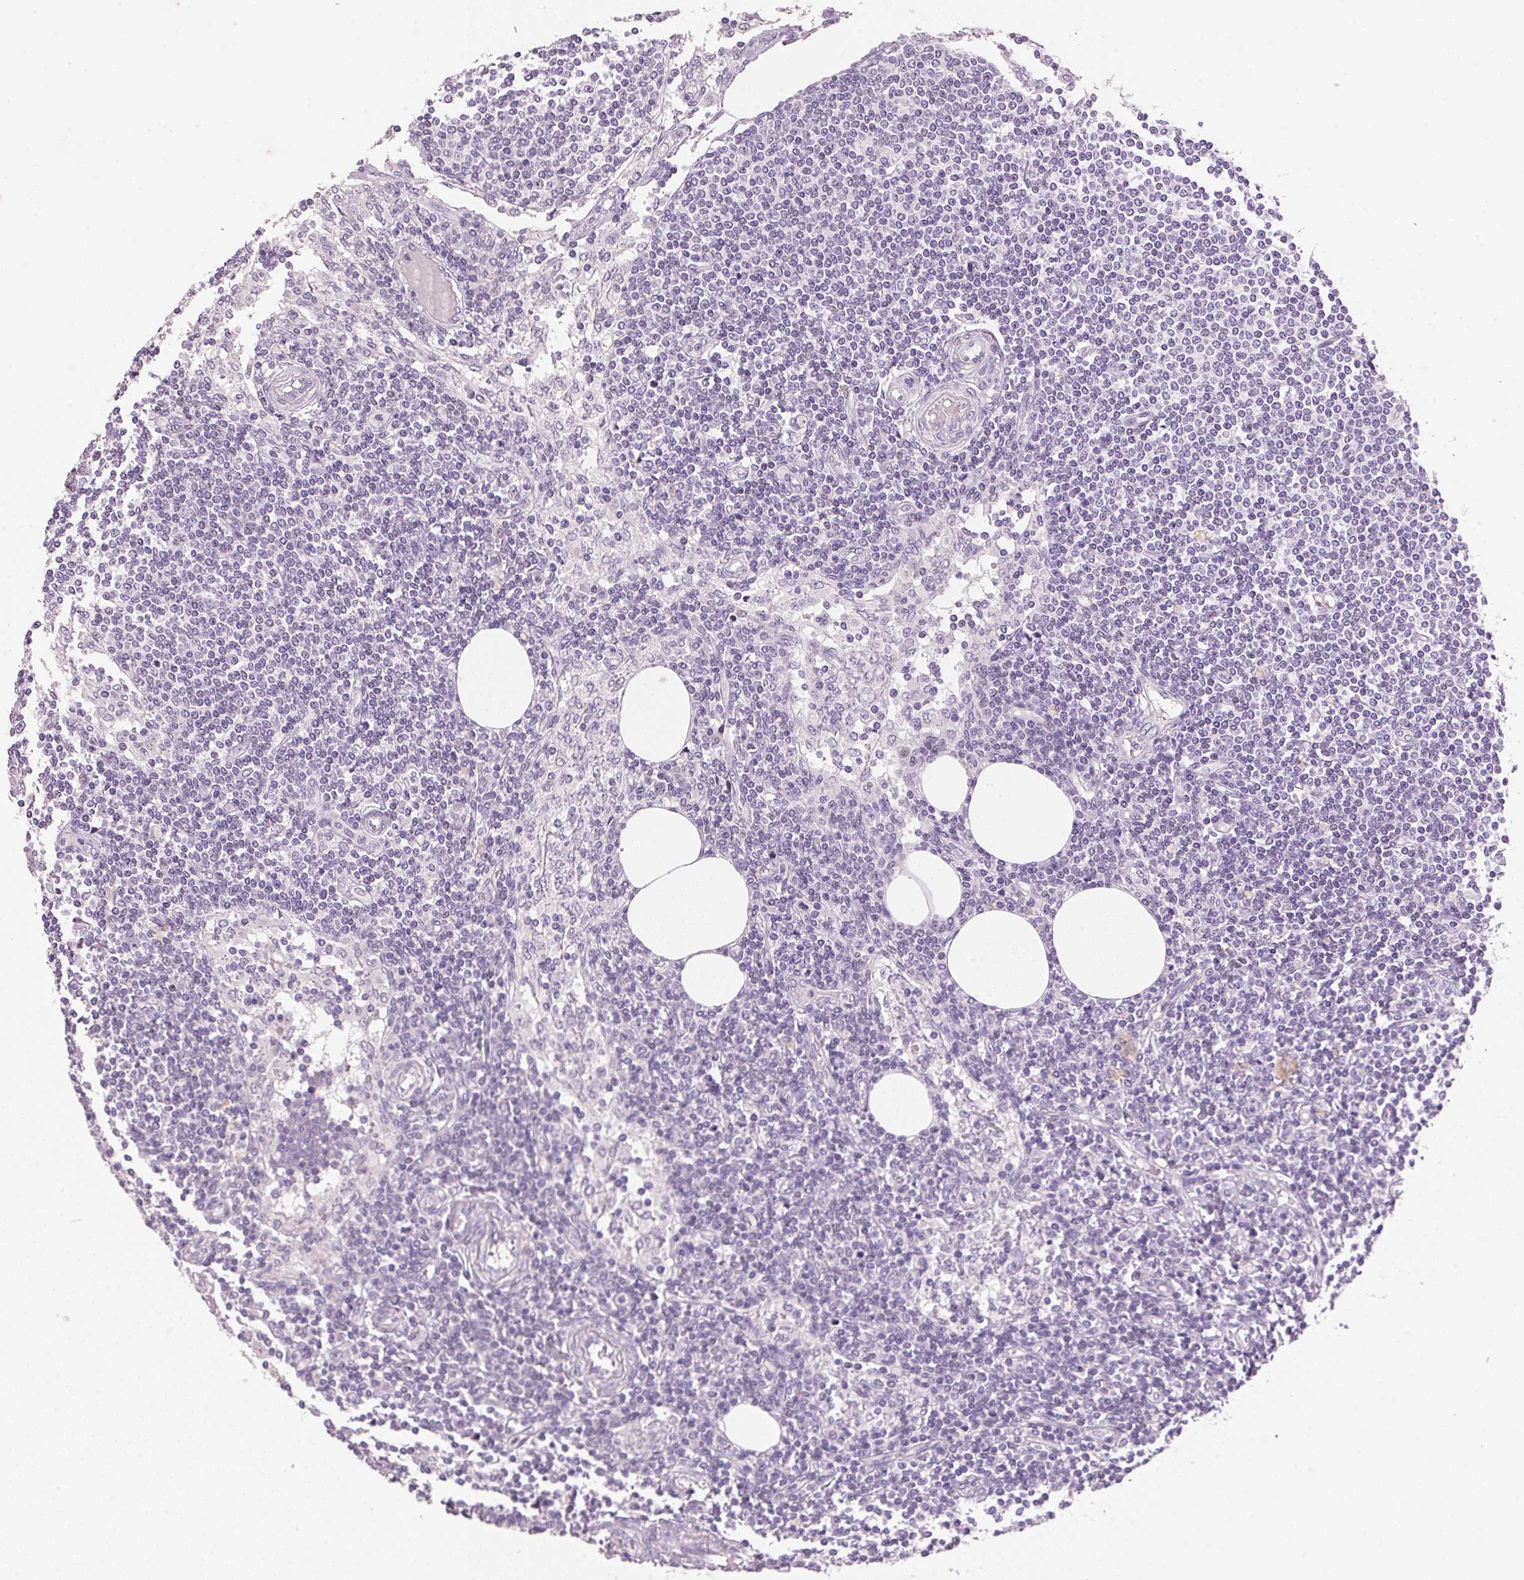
{"staining": {"intensity": "negative", "quantity": "none", "location": "none"}, "tissue": "lymph node", "cell_type": "Germinal center cells", "image_type": "normal", "snomed": [{"axis": "morphology", "description": "Normal tissue, NOS"}, {"axis": "topography", "description": "Lymph node"}], "caption": "The IHC histopathology image has no significant expression in germinal center cells of lymph node. (DAB (3,3'-diaminobenzidine) immunohistochemistry visualized using brightfield microscopy, high magnification).", "gene": "IGFBP1", "patient": {"sex": "female", "age": 69}}